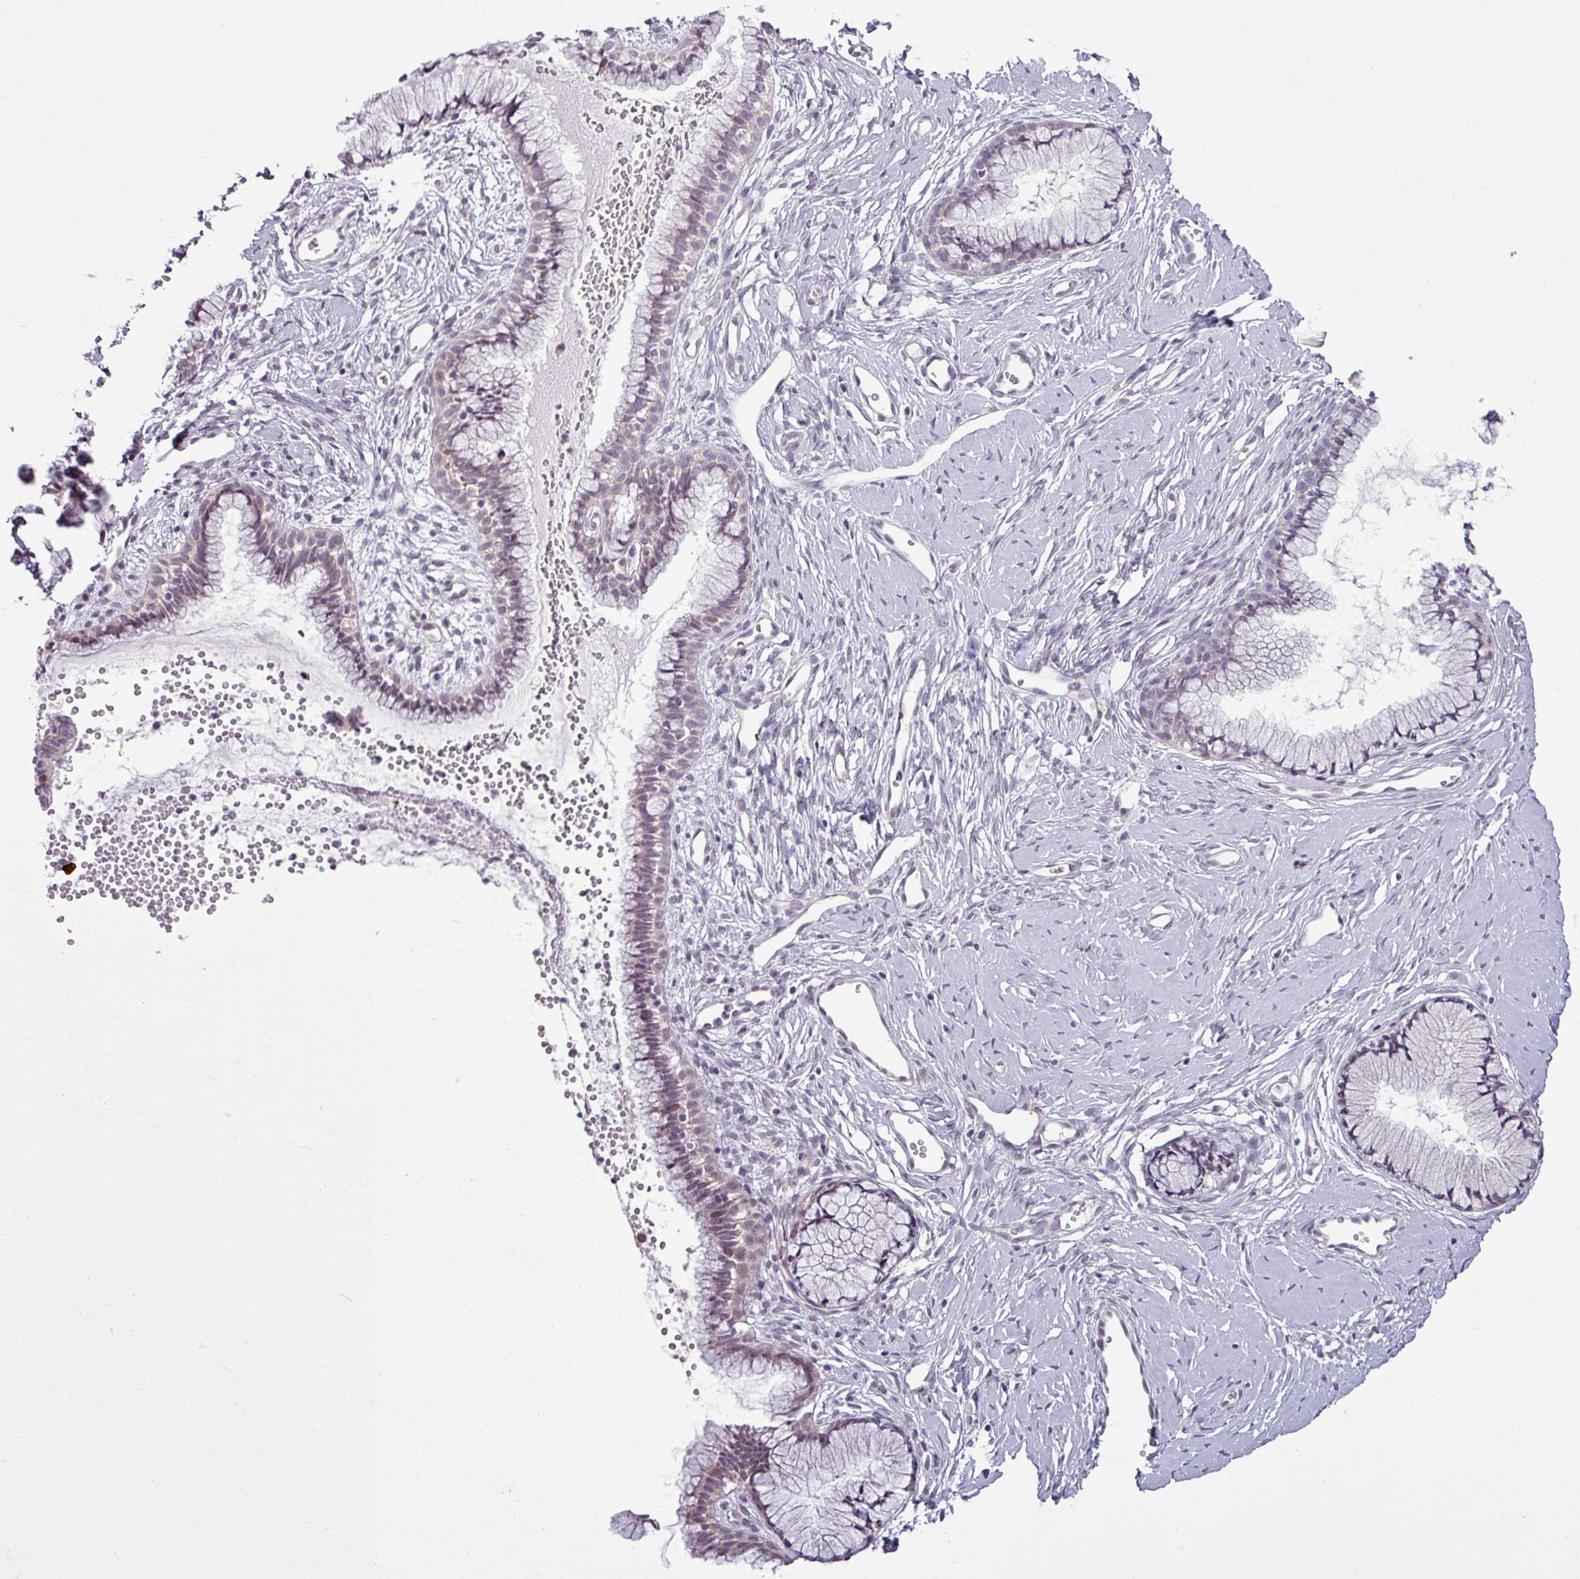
{"staining": {"intensity": "weak", "quantity": "<25%", "location": "cytoplasmic/membranous"}, "tissue": "cervix", "cell_type": "Glandular cells", "image_type": "normal", "snomed": [{"axis": "morphology", "description": "Normal tissue, NOS"}, {"axis": "topography", "description": "Cervix"}], "caption": "Human cervix stained for a protein using immunohistochemistry (IHC) reveals no positivity in glandular cells.", "gene": "GPT2", "patient": {"sex": "female", "age": 40}}